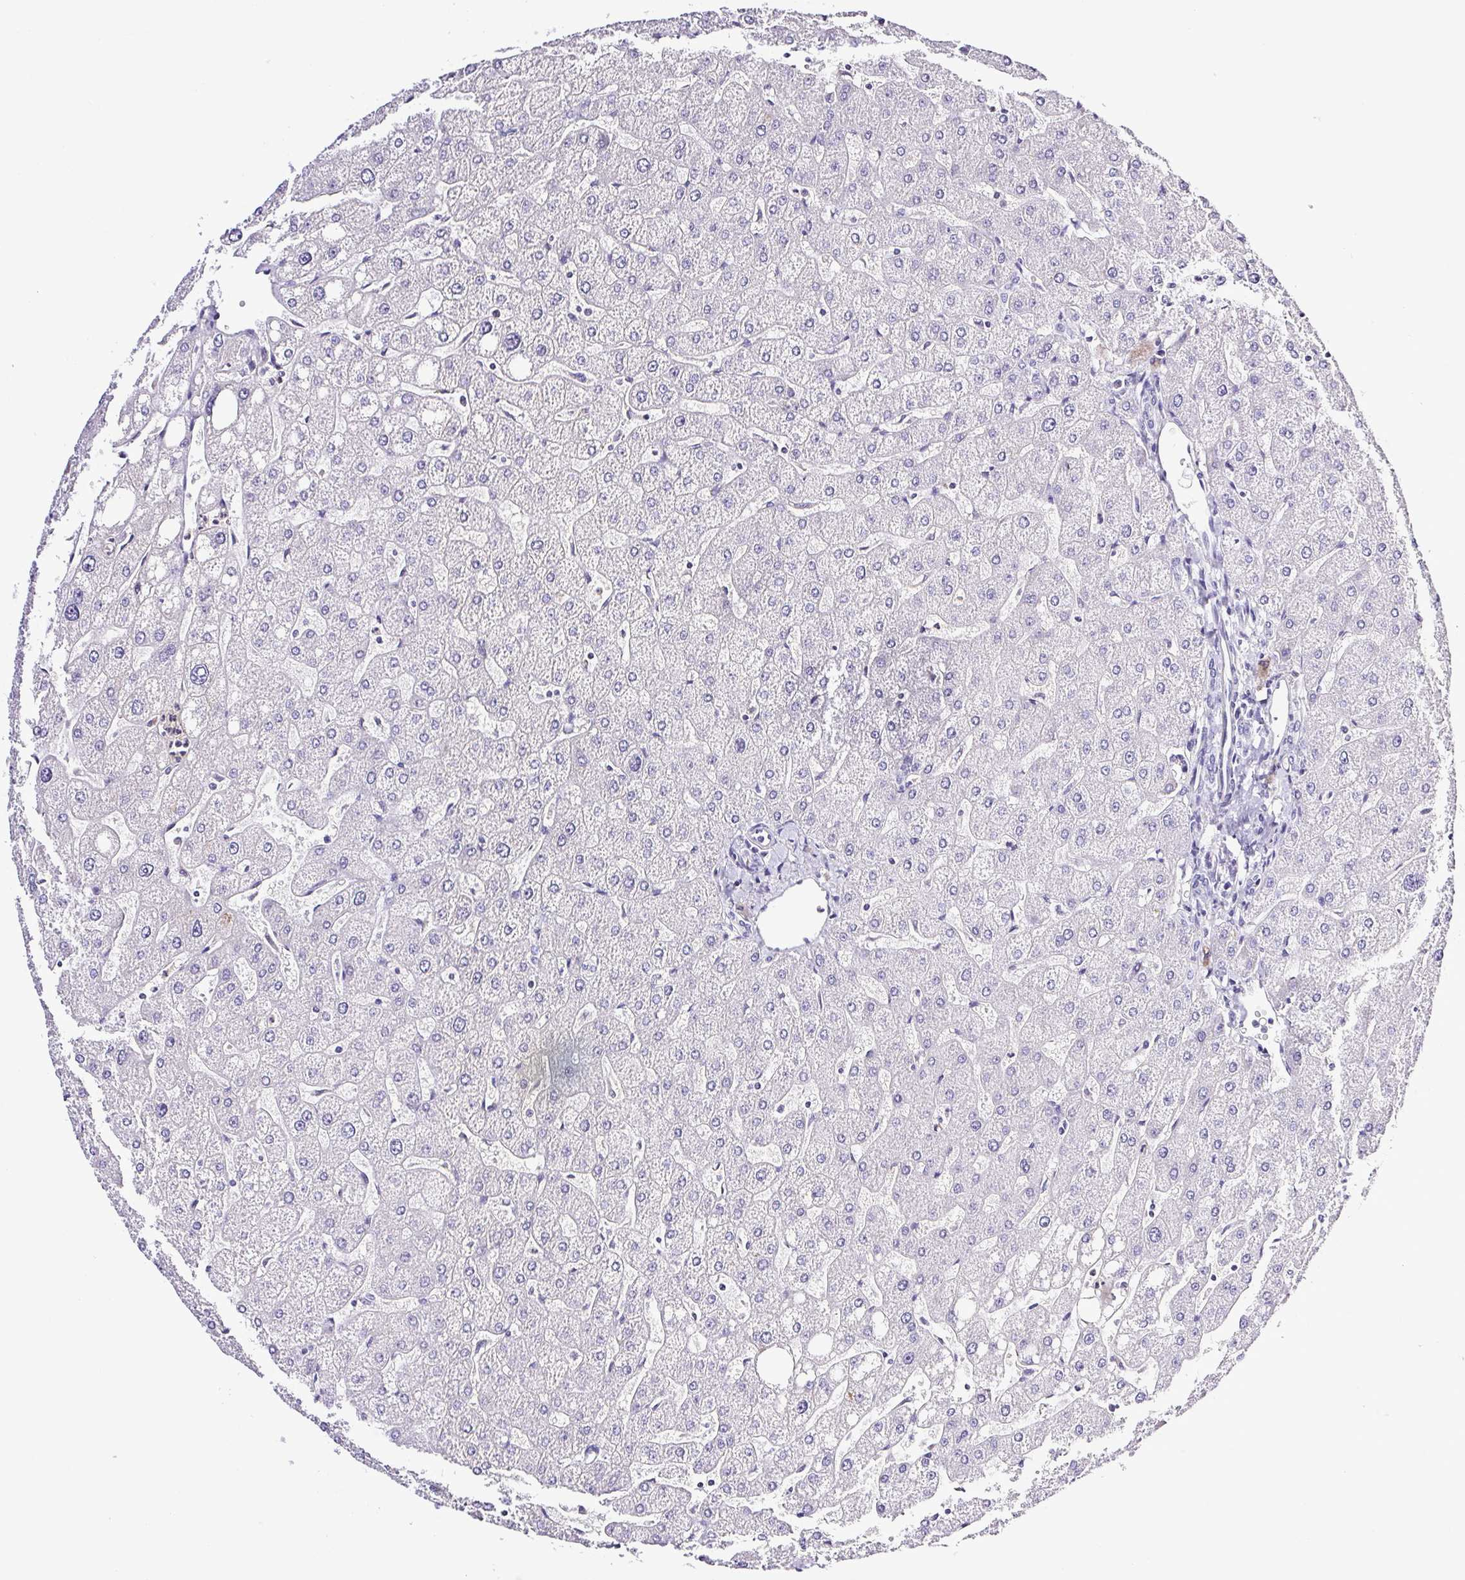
{"staining": {"intensity": "negative", "quantity": "none", "location": "none"}, "tissue": "liver", "cell_type": "Cholangiocytes", "image_type": "normal", "snomed": [{"axis": "morphology", "description": "Normal tissue, NOS"}, {"axis": "topography", "description": "Liver"}], "caption": "Immunohistochemistry of benign human liver demonstrates no staining in cholangiocytes.", "gene": "SYNPR", "patient": {"sex": "male", "age": 67}}